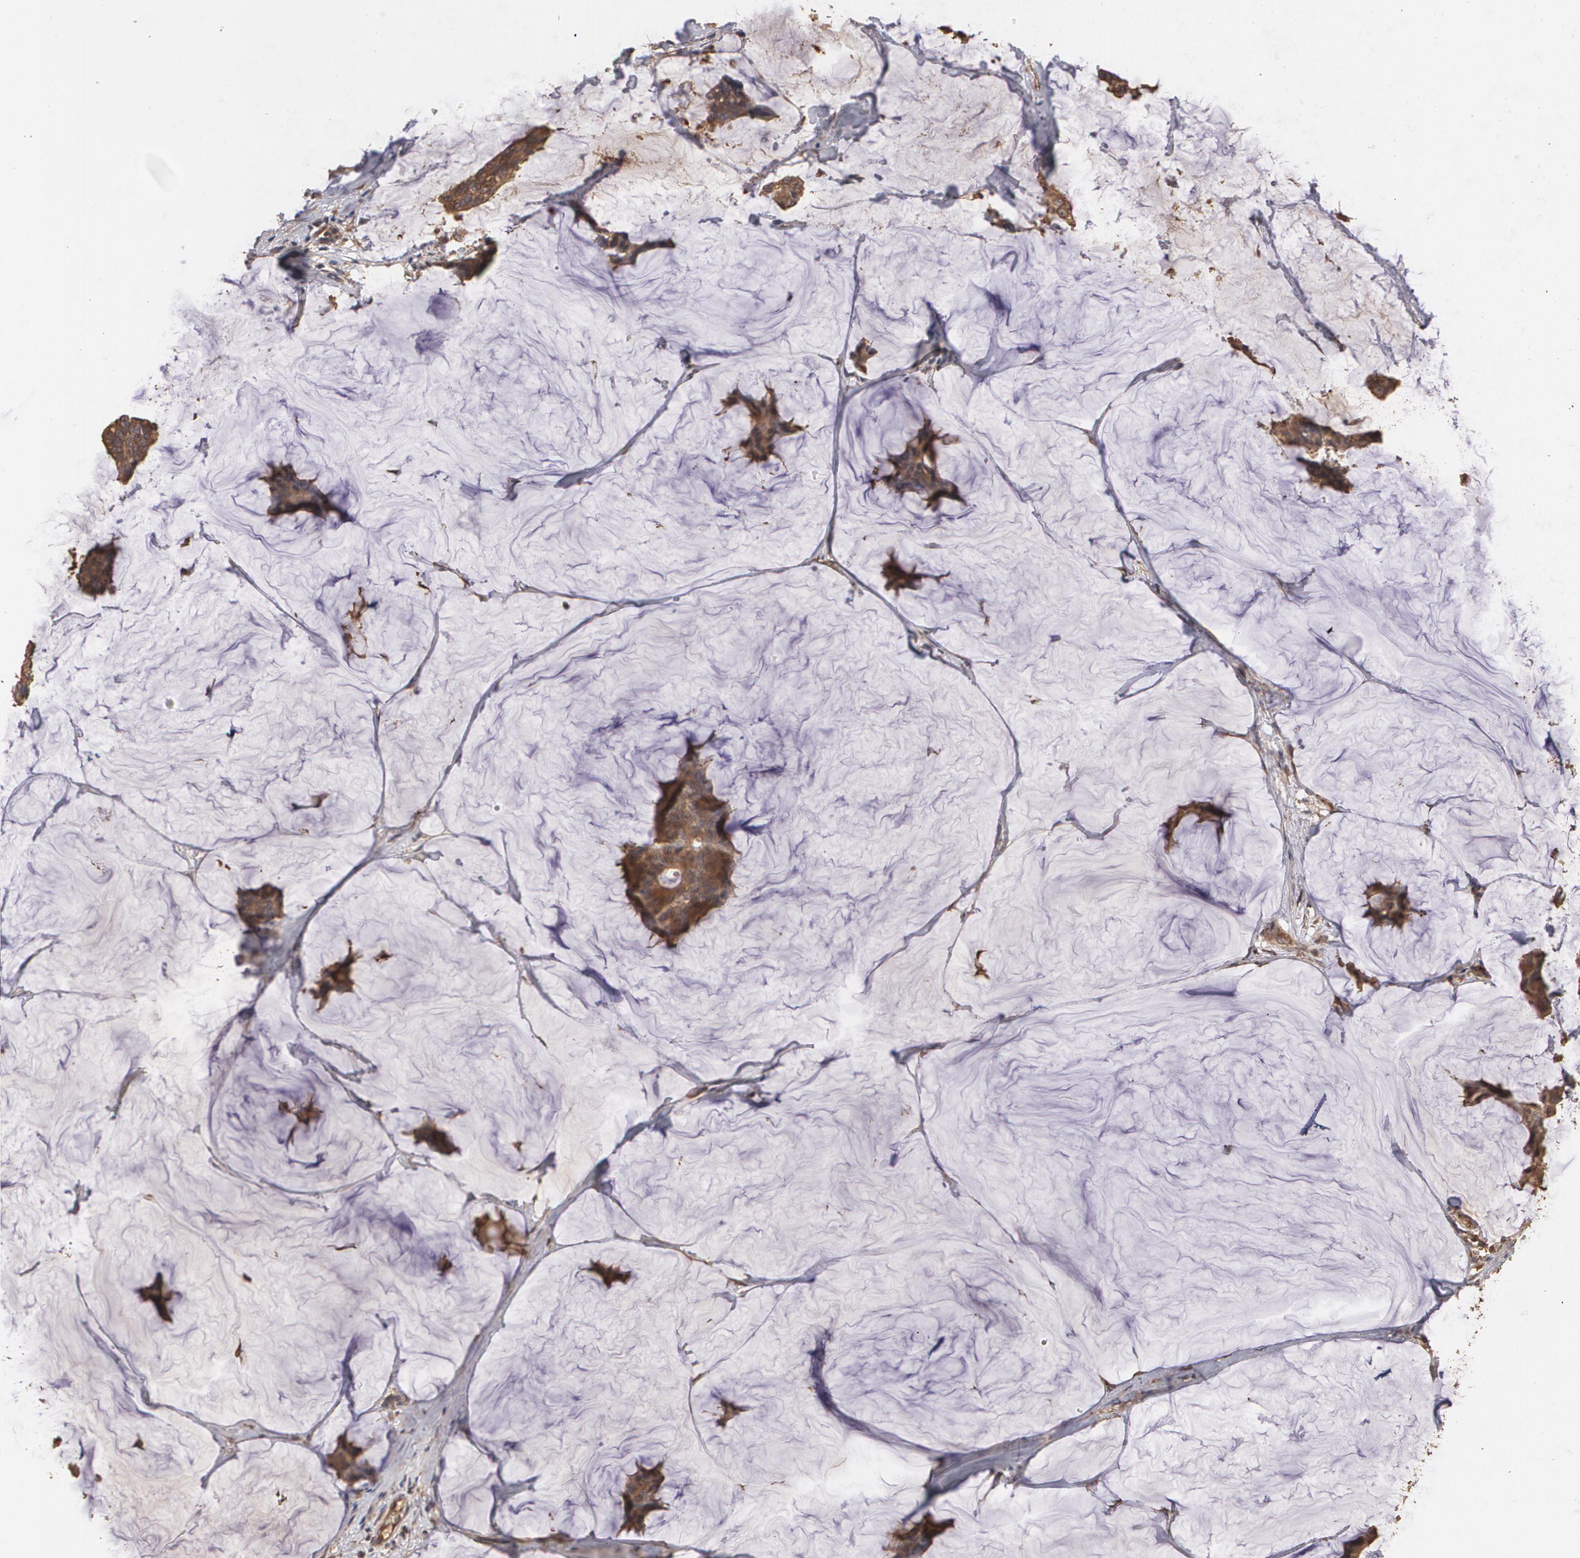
{"staining": {"intensity": "moderate", "quantity": ">75%", "location": "cytoplasmic/membranous"}, "tissue": "breast cancer", "cell_type": "Tumor cells", "image_type": "cancer", "snomed": [{"axis": "morphology", "description": "Duct carcinoma"}, {"axis": "topography", "description": "Breast"}], "caption": "There is medium levels of moderate cytoplasmic/membranous staining in tumor cells of breast invasive ductal carcinoma, as demonstrated by immunohistochemical staining (brown color).", "gene": "PON1", "patient": {"sex": "female", "age": 93}}